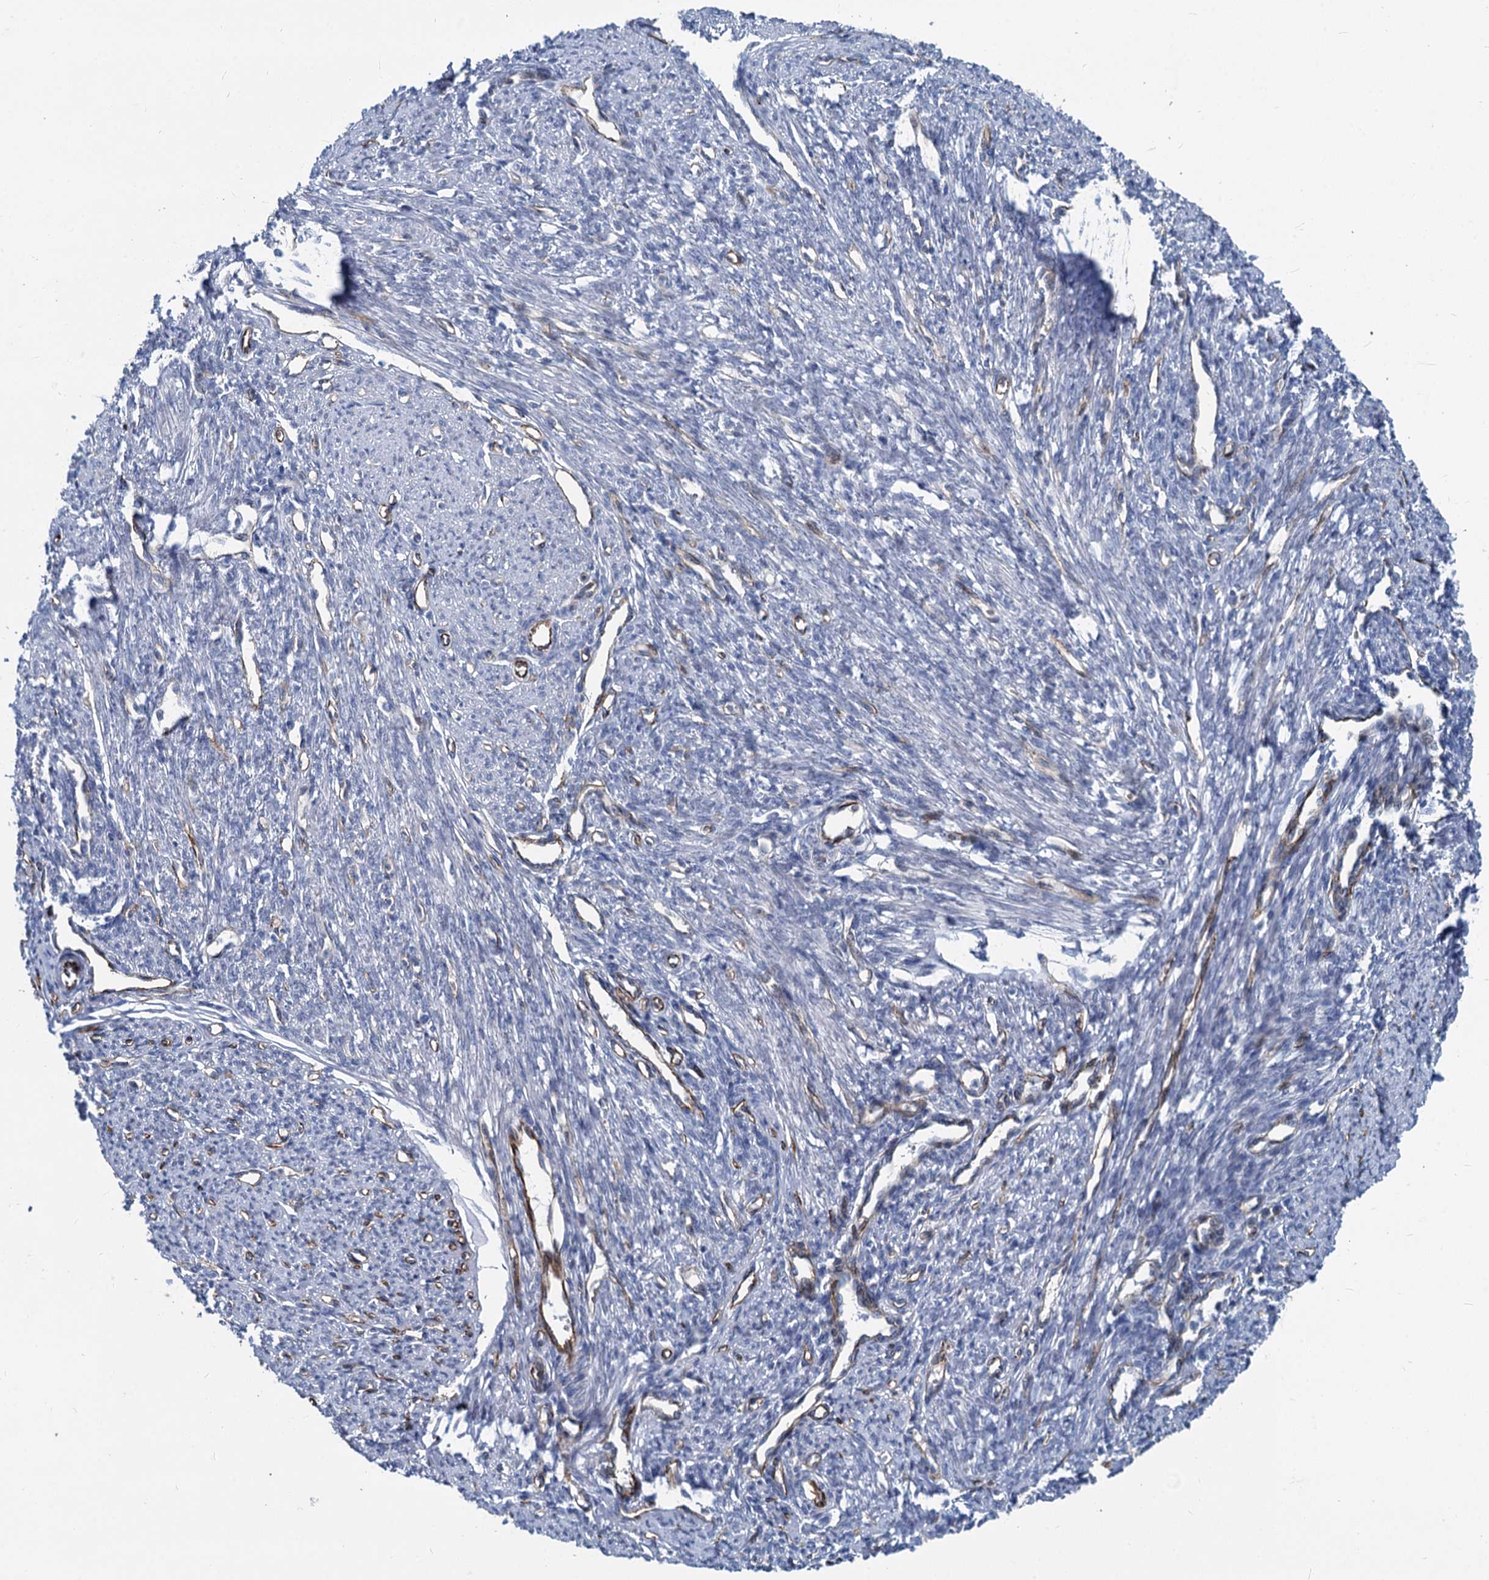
{"staining": {"intensity": "moderate", "quantity": "<25%", "location": "cytoplasmic/membranous"}, "tissue": "smooth muscle", "cell_type": "Smooth muscle cells", "image_type": "normal", "snomed": [{"axis": "morphology", "description": "Normal tissue, NOS"}, {"axis": "topography", "description": "Smooth muscle"}, {"axis": "topography", "description": "Uterus"}], "caption": "Immunohistochemical staining of unremarkable human smooth muscle displays low levels of moderate cytoplasmic/membranous expression in approximately <25% of smooth muscle cells. The staining was performed using DAB, with brown indicating positive protein expression. Nuclei are stained blue with hematoxylin.", "gene": "ASXL3", "patient": {"sex": "female", "age": 59}}